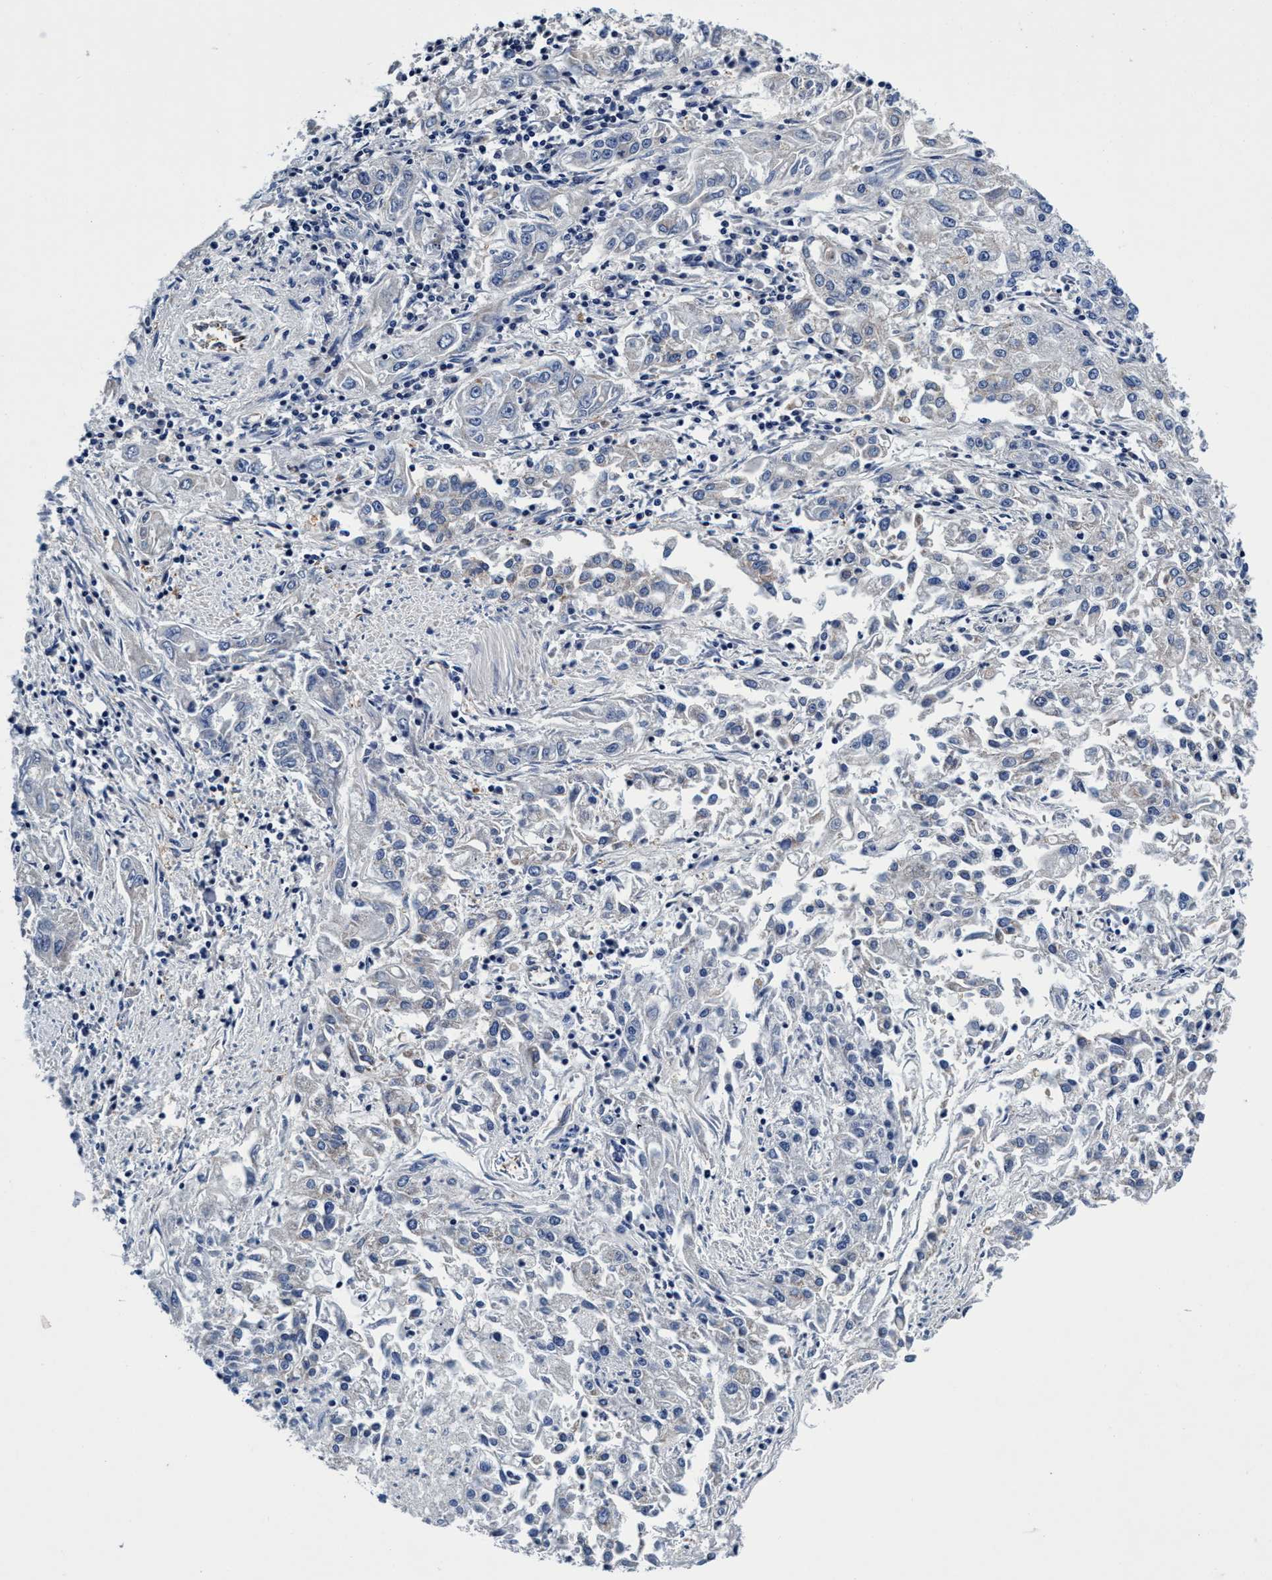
{"staining": {"intensity": "negative", "quantity": "none", "location": "none"}, "tissue": "endometrial cancer", "cell_type": "Tumor cells", "image_type": "cancer", "snomed": [{"axis": "morphology", "description": "Adenocarcinoma, NOS"}, {"axis": "topography", "description": "Endometrium"}], "caption": "Human endometrial adenocarcinoma stained for a protein using immunohistochemistry exhibits no staining in tumor cells.", "gene": "UBALD2", "patient": {"sex": "female", "age": 49}}